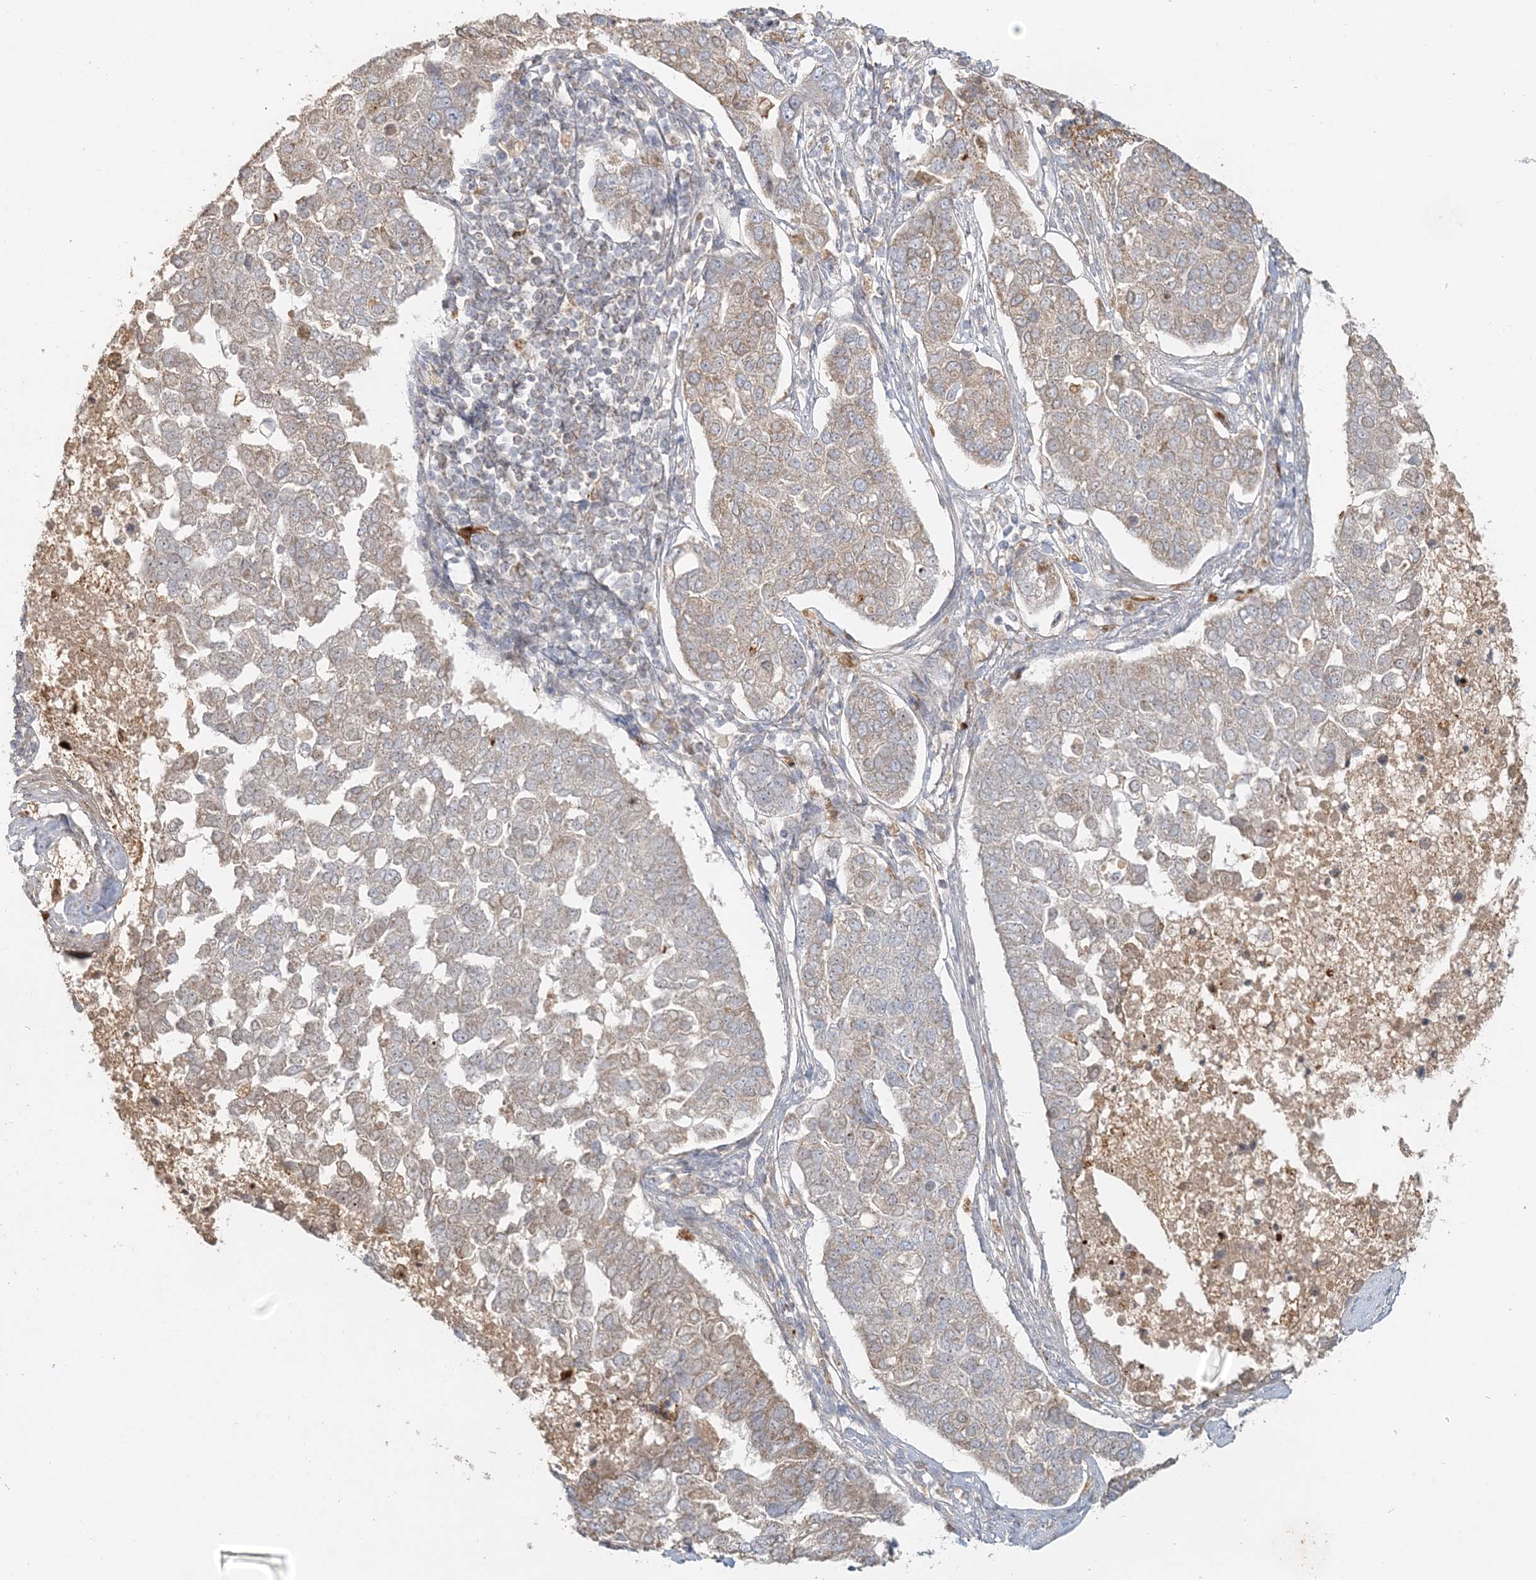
{"staining": {"intensity": "weak", "quantity": "25%-75%", "location": "cytoplasmic/membranous"}, "tissue": "pancreatic cancer", "cell_type": "Tumor cells", "image_type": "cancer", "snomed": [{"axis": "morphology", "description": "Adenocarcinoma, NOS"}, {"axis": "topography", "description": "Pancreas"}], "caption": "Protein staining displays weak cytoplasmic/membranous expression in approximately 25%-75% of tumor cells in pancreatic cancer (adenocarcinoma). (Brightfield microscopy of DAB IHC at high magnification).", "gene": "RAB14", "patient": {"sex": "female", "age": 61}}